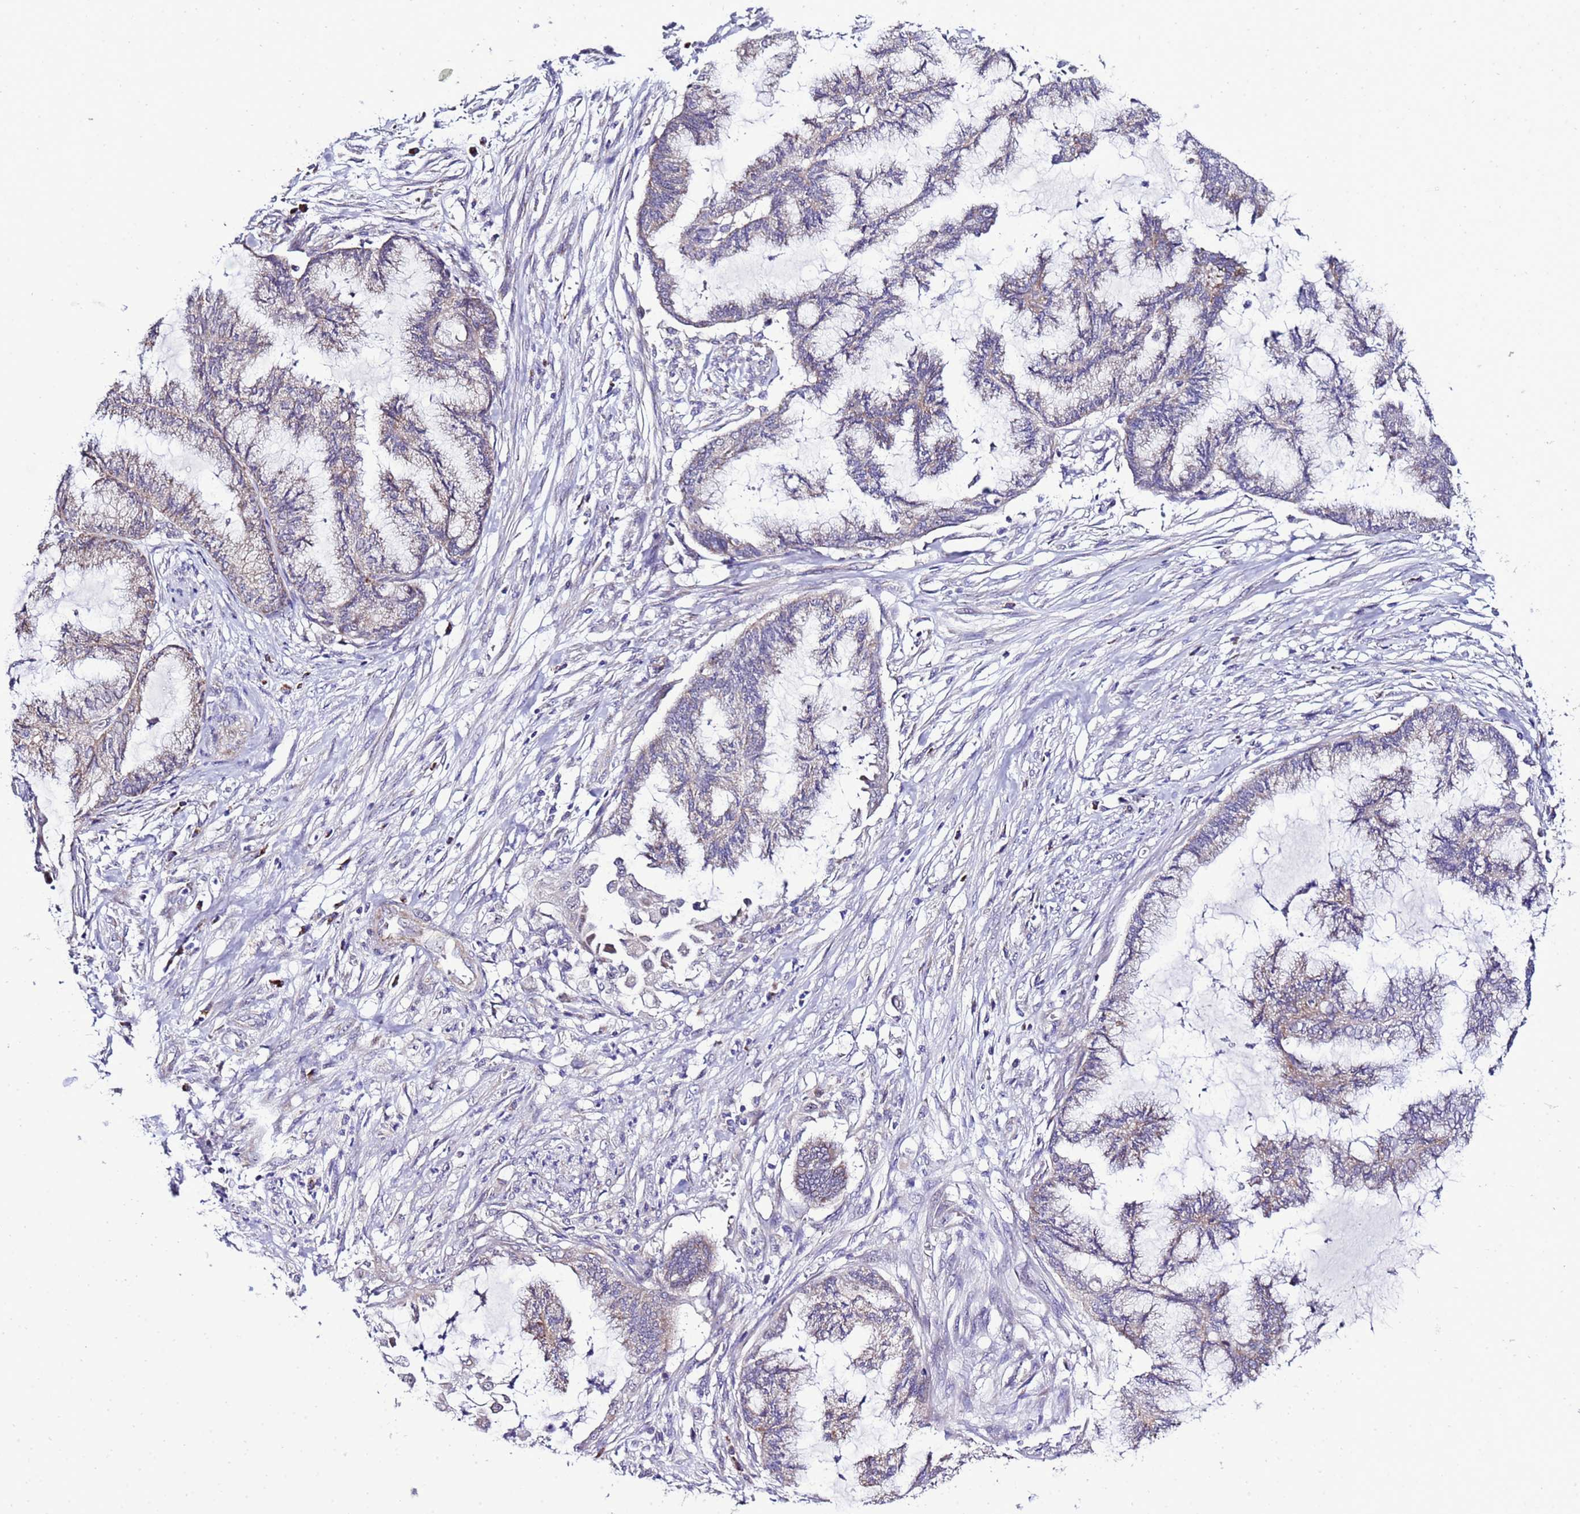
{"staining": {"intensity": "weak", "quantity": "<25%", "location": "cytoplasmic/membranous"}, "tissue": "endometrial cancer", "cell_type": "Tumor cells", "image_type": "cancer", "snomed": [{"axis": "morphology", "description": "Adenocarcinoma, NOS"}, {"axis": "topography", "description": "Endometrium"}], "caption": "Image shows no protein staining in tumor cells of endometrial cancer (adenocarcinoma) tissue.", "gene": "DPH6", "patient": {"sex": "female", "age": 86}}